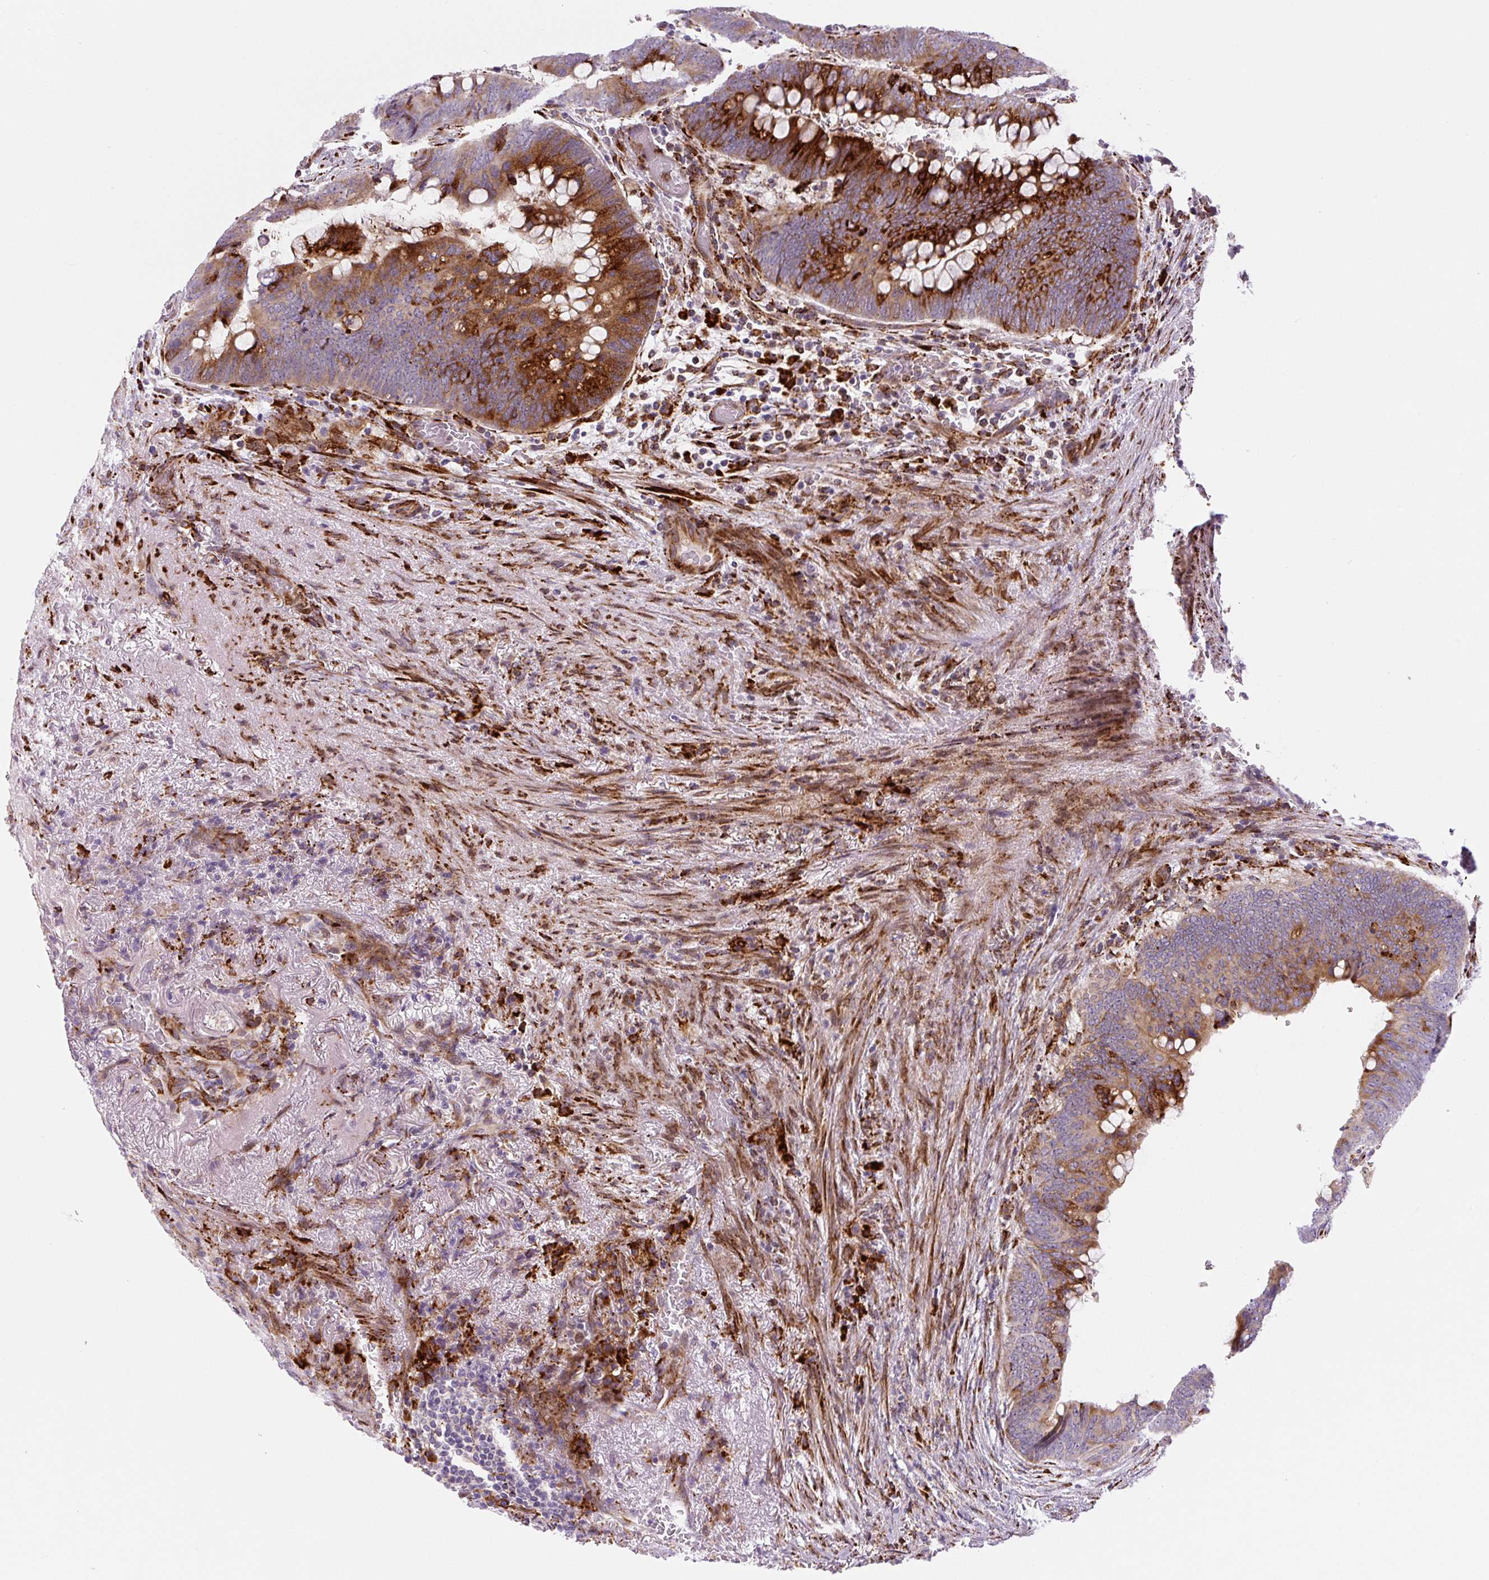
{"staining": {"intensity": "strong", "quantity": ">75%", "location": "cytoplasmic/membranous"}, "tissue": "colorectal cancer", "cell_type": "Tumor cells", "image_type": "cancer", "snomed": [{"axis": "morphology", "description": "Normal tissue, NOS"}, {"axis": "morphology", "description": "Adenocarcinoma, NOS"}, {"axis": "topography", "description": "Rectum"}, {"axis": "topography", "description": "Peripheral nerve tissue"}], "caption": "A photomicrograph of human colorectal cancer stained for a protein displays strong cytoplasmic/membranous brown staining in tumor cells.", "gene": "DISP3", "patient": {"sex": "male", "age": 92}}